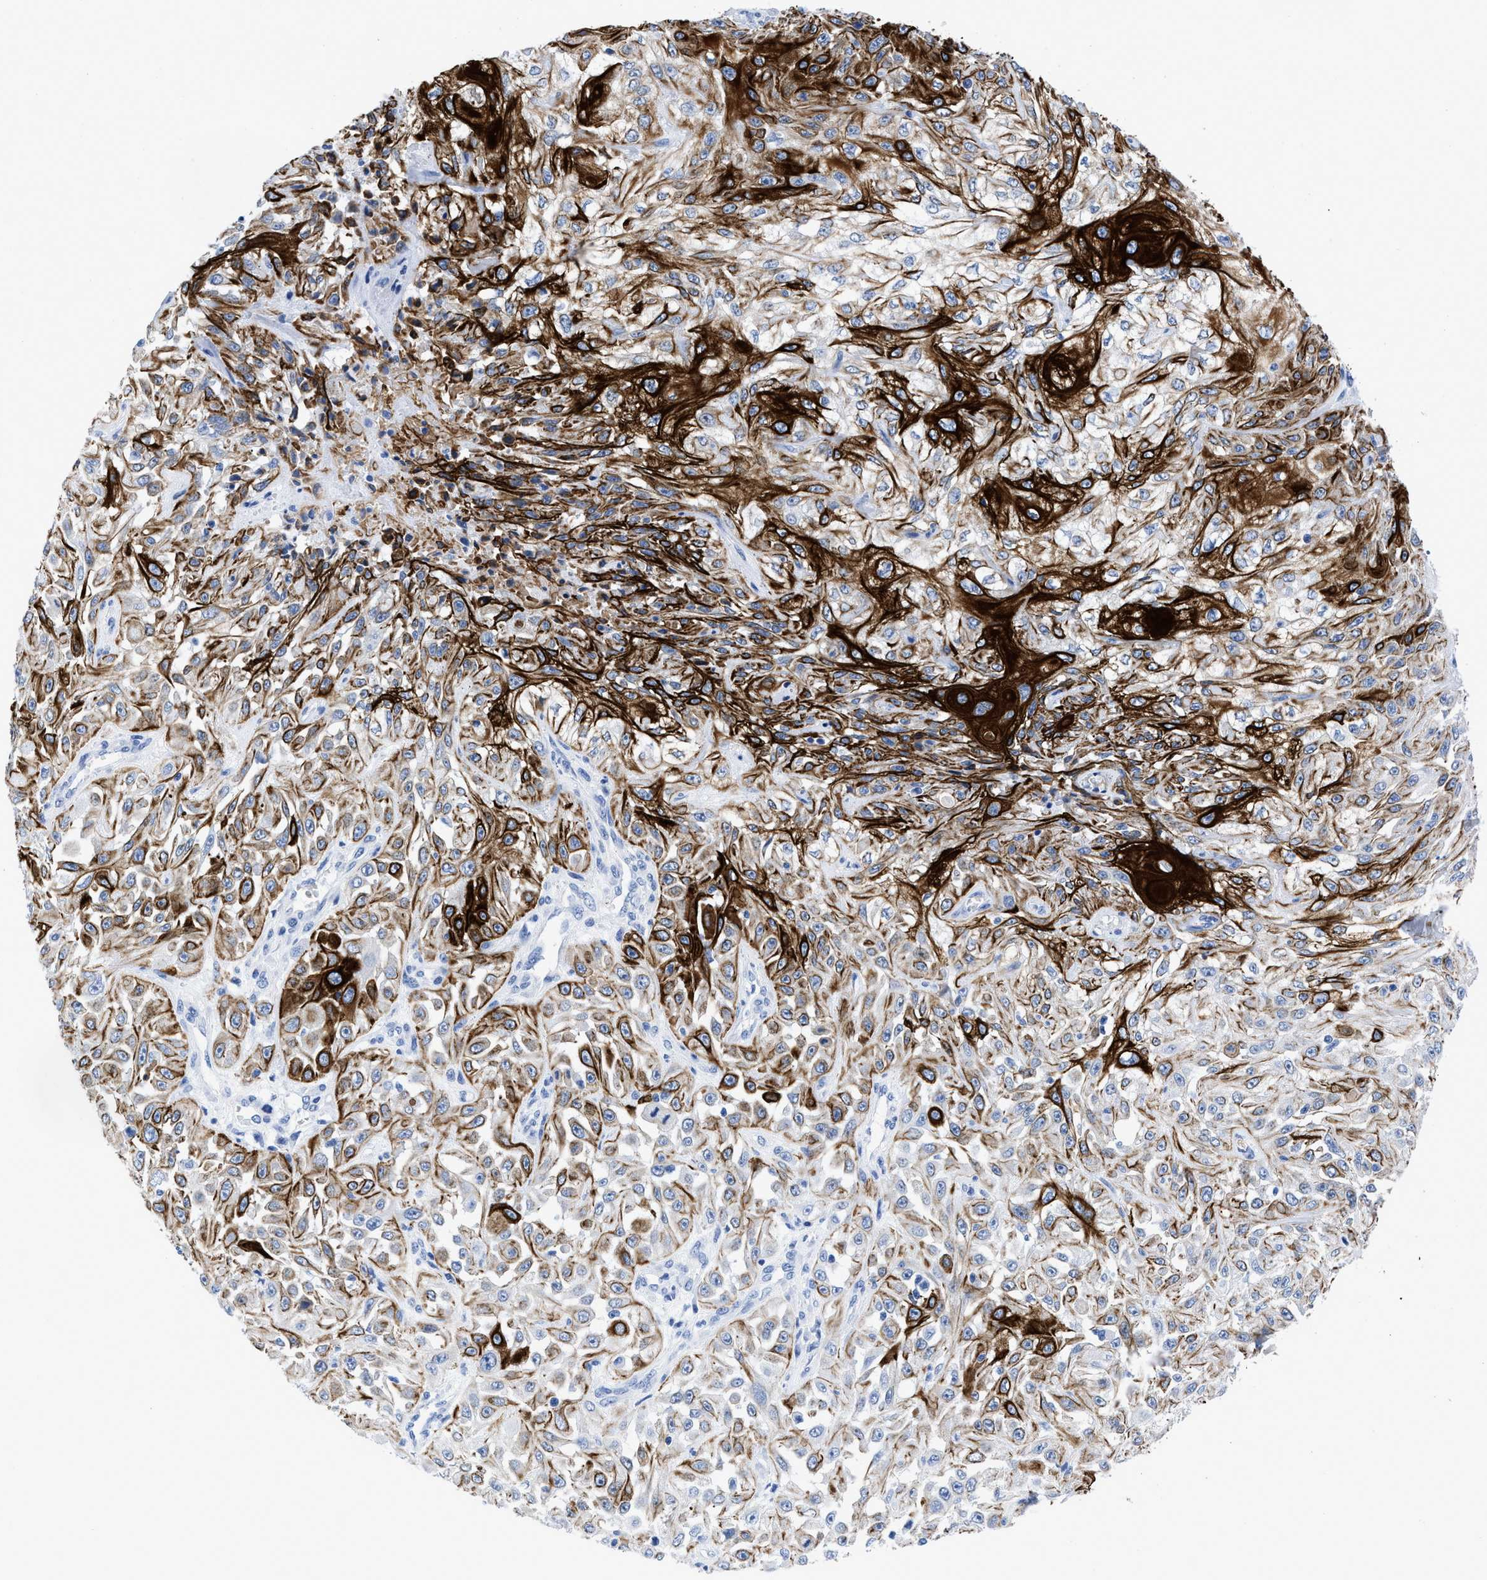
{"staining": {"intensity": "strong", "quantity": "25%-75%", "location": "cytoplasmic/membranous"}, "tissue": "skin cancer", "cell_type": "Tumor cells", "image_type": "cancer", "snomed": [{"axis": "morphology", "description": "Squamous cell carcinoma, NOS"}, {"axis": "morphology", "description": "Squamous cell carcinoma, metastatic, NOS"}, {"axis": "topography", "description": "Skin"}, {"axis": "topography", "description": "Lymph node"}], "caption": "Tumor cells reveal high levels of strong cytoplasmic/membranous positivity in about 25%-75% of cells in human skin cancer (metastatic squamous cell carcinoma). (DAB IHC with brightfield microscopy, high magnification).", "gene": "DUSP26", "patient": {"sex": "male", "age": 75}}